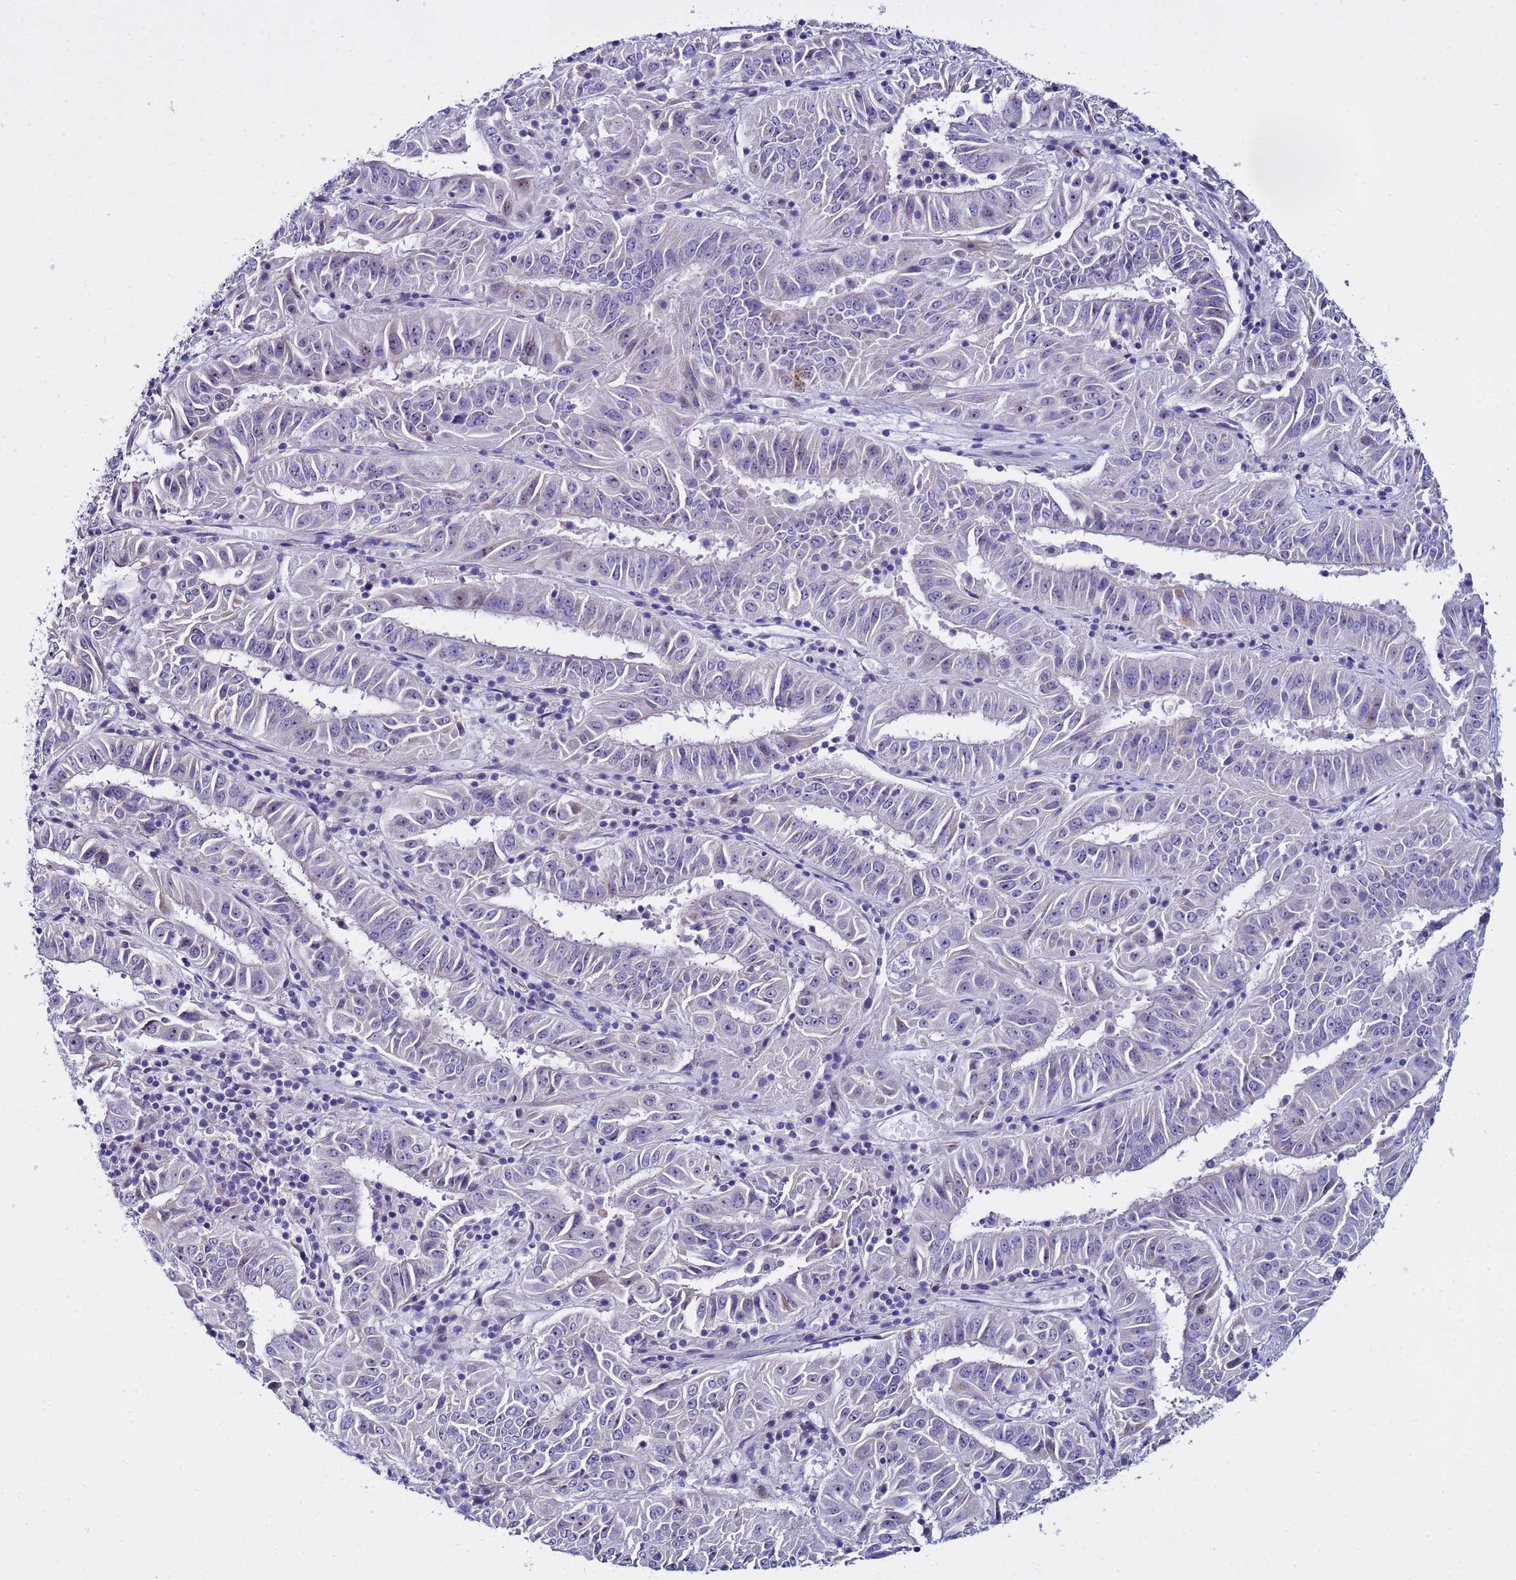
{"staining": {"intensity": "negative", "quantity": "none", "location": "none"}, "tissue": "pancreatic cancer", "cell_type": "Tumor cells", "image_type": "cancer", "snomed": [{"axis": "morphology", "description": "Adenocarcinoma, NOS"}, {"axis": "topography", "description": "Pancreas"}], "caption": "Tumor cells show no significant protein staining in pancreatic adenocarcinoma. (IHC, brightfield microscopy, high magnification).", "gene": "IGSF11", "patient": {"sex": "male", "age": 63}}